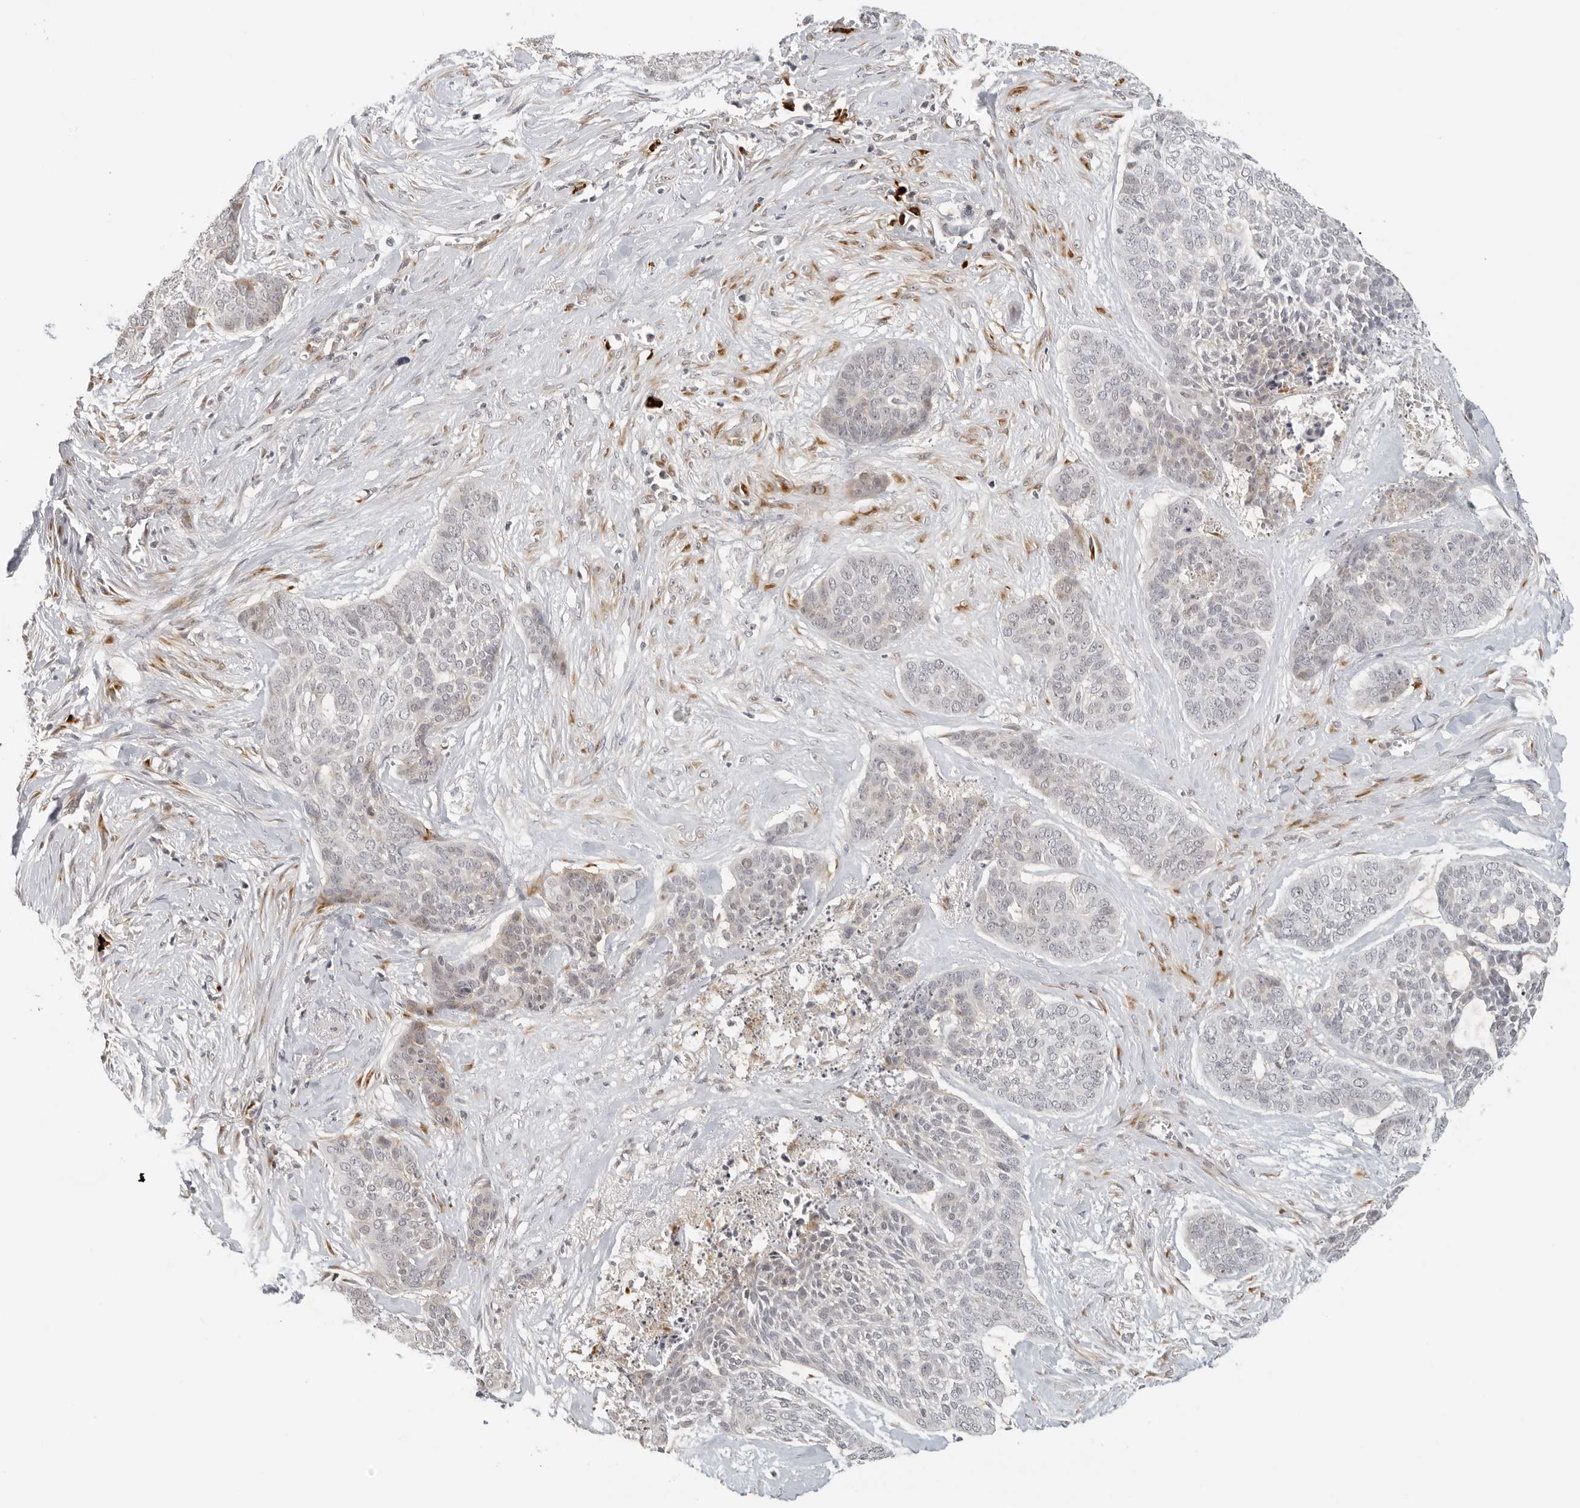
{"staining": {"intensity": "negative", "quantity": "none", "location": "none"}, "tissue": "skin cancer", "cell_type": "Tumor cells", "image_type": "cancer", "snomed": [{"axis": "morphology", "description": "Basal cell carcinoma"}, {"axis": "topography", "description": "Skin"}], "caption": "Tumor cells show no significant expression in basal cell carcinoma (skin). (Stains: DAB (3,3'-diaminobenzidine) immunohistochemistry (IHC) with hematoxylin counter stain, Microscopy: brightfield microscopy at high magnification).", "gene": "ZNF678", "patient": {"sex": "female", "age": 64}}